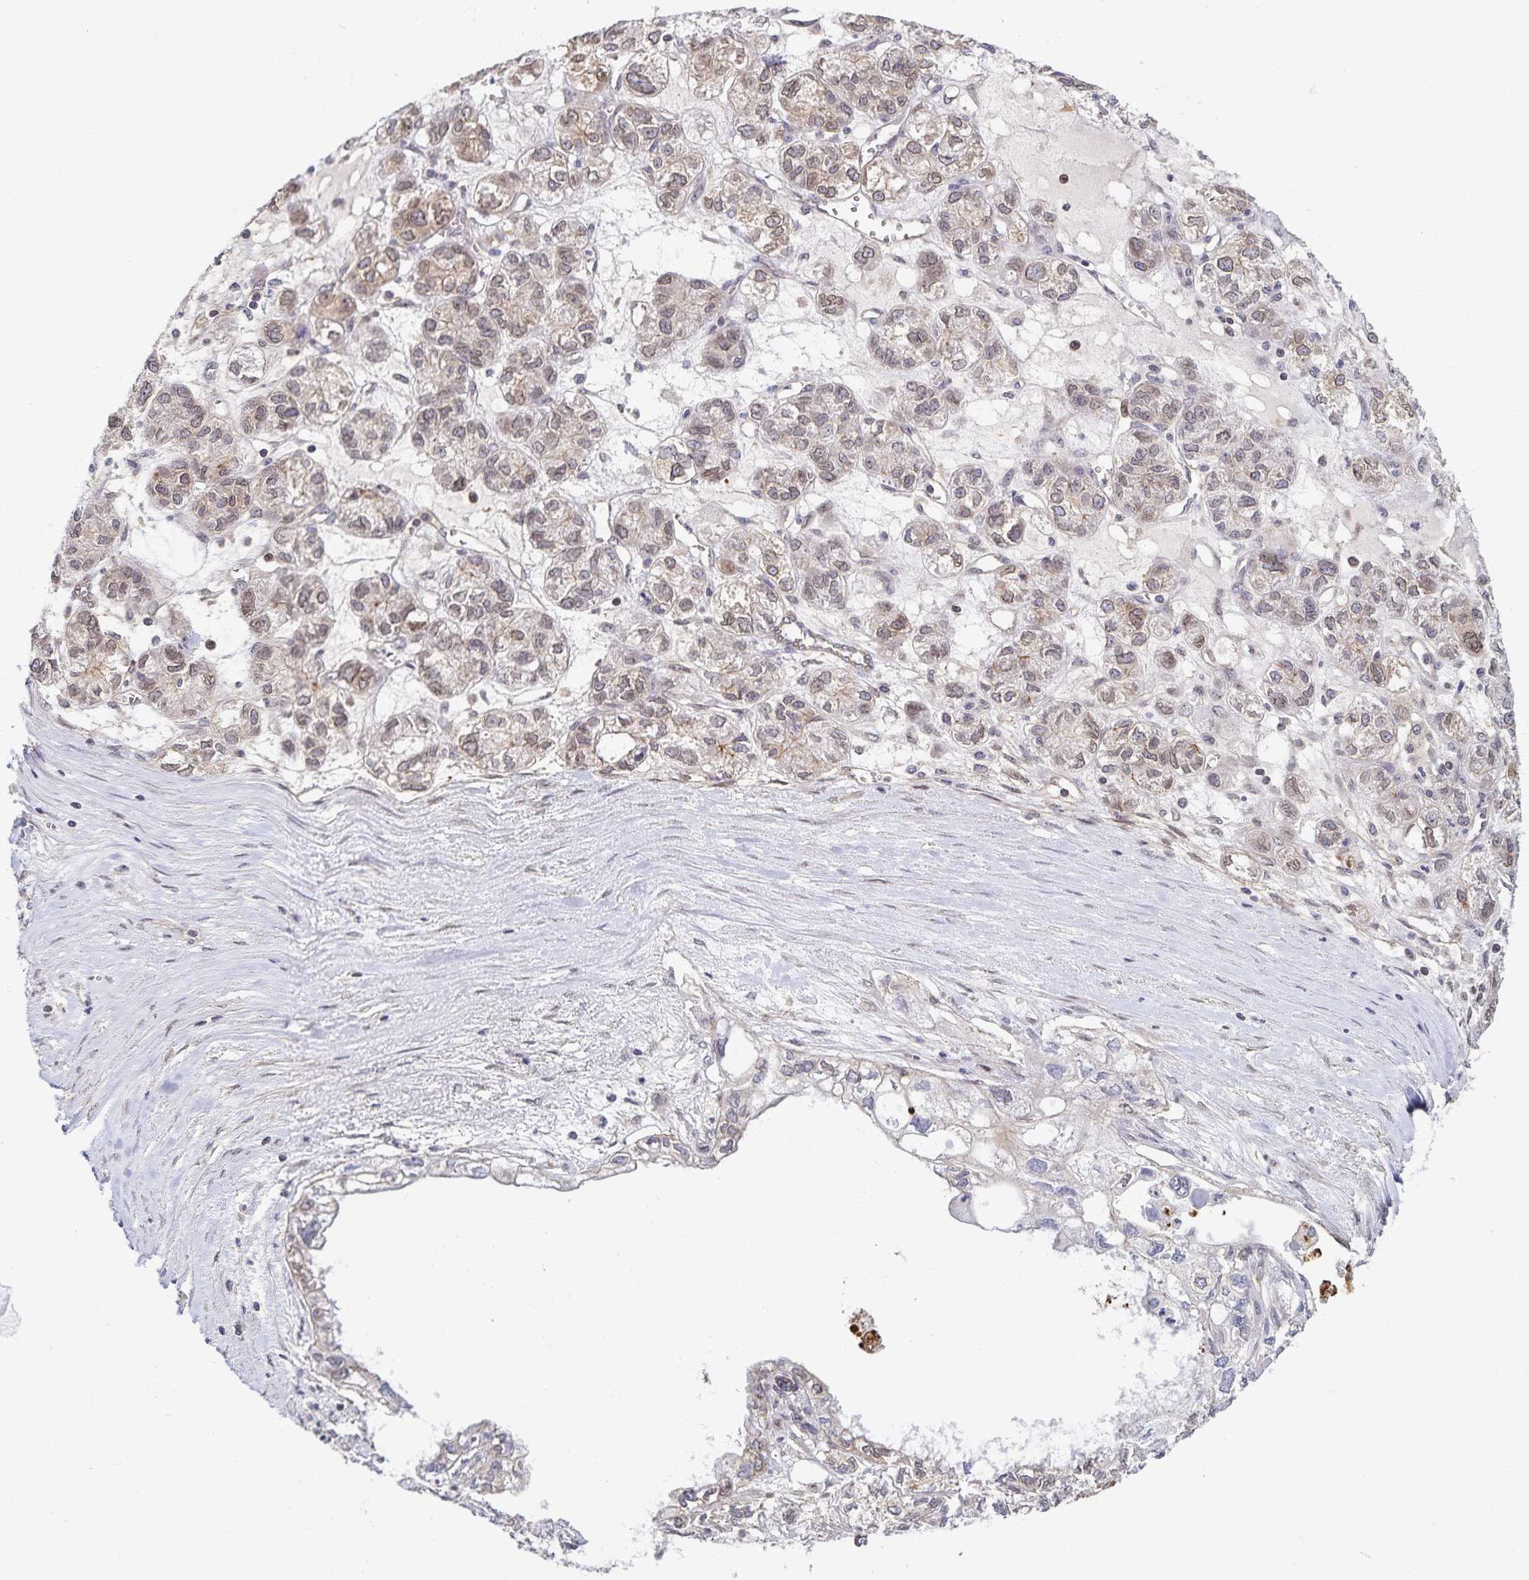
{"staining": {"intensity": "weak", "quantity": "<25%", "location": "cytoplasmic/membranous"}, "tissue": "ovarian cancer", "cell_type": "Tumor cells", "image_type": "cancer", "snomed": [{"axis": "morphology", "description": "Carcinoma, endometroid"}, {"axis": "topography", "description": "Ovary"}], "caption": "Immunohistochemical staining of ovarian cancer (endometroid carcinoma) displays no significant expression in tumor cells.", "gene": "RAB9B", "patient": {"sex": "female", "age": 64}}